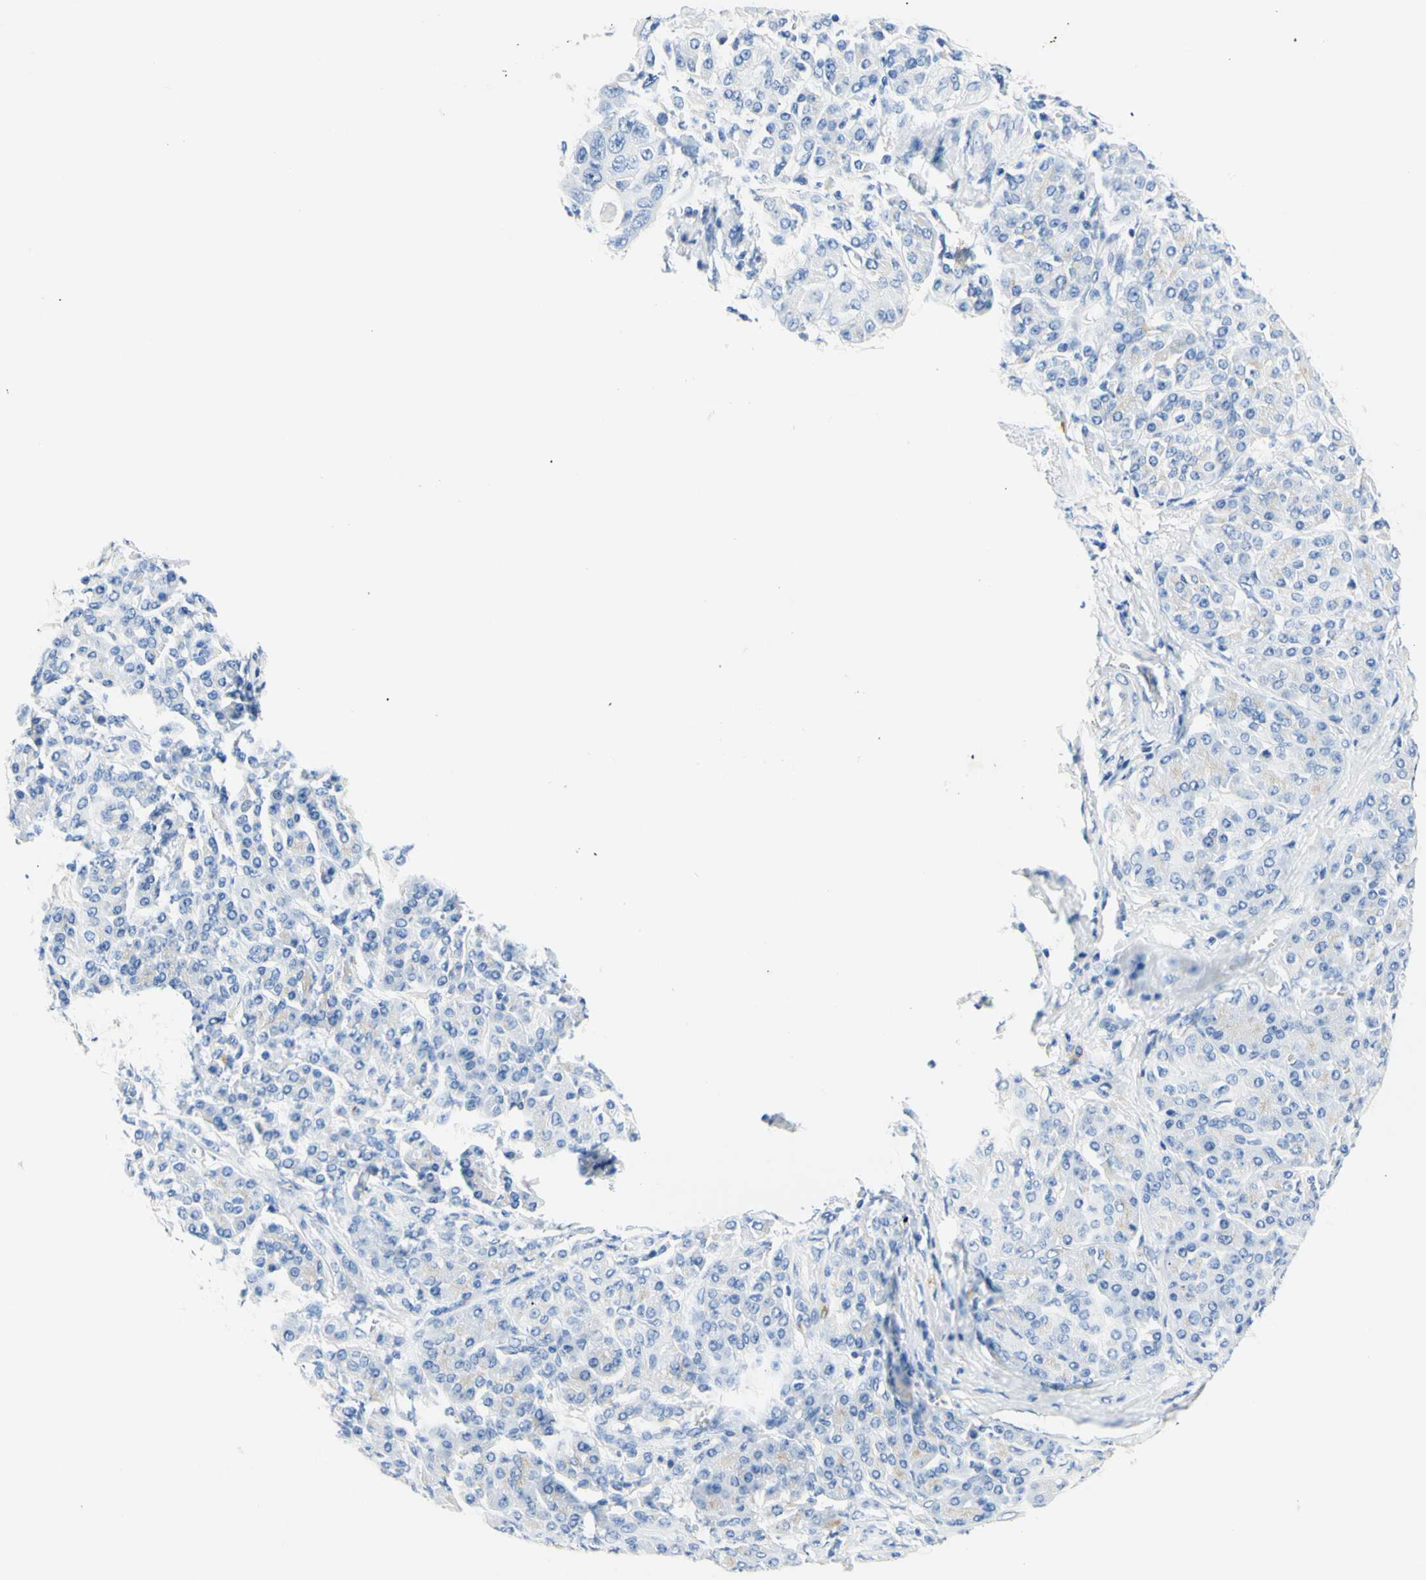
{"staining": {"intensity": "negative", "quantity": "none", "location": "none"}, "tissue": "pancreatic cancer", "cell_type": "Tumor cells", "image_type": "cancer", "snomed": [{"axis": "morphology", "description": "Adenocarcinoma, NOS"}, {"axis": "topography", "description": "Pancreas"}], "caption": "This is an immunohistochemistry histopathology image of pancreatic cancer. There is no expression in tumor cells.", "gene": "HPCA", "patient": {"sex": "female", "age": 70}}